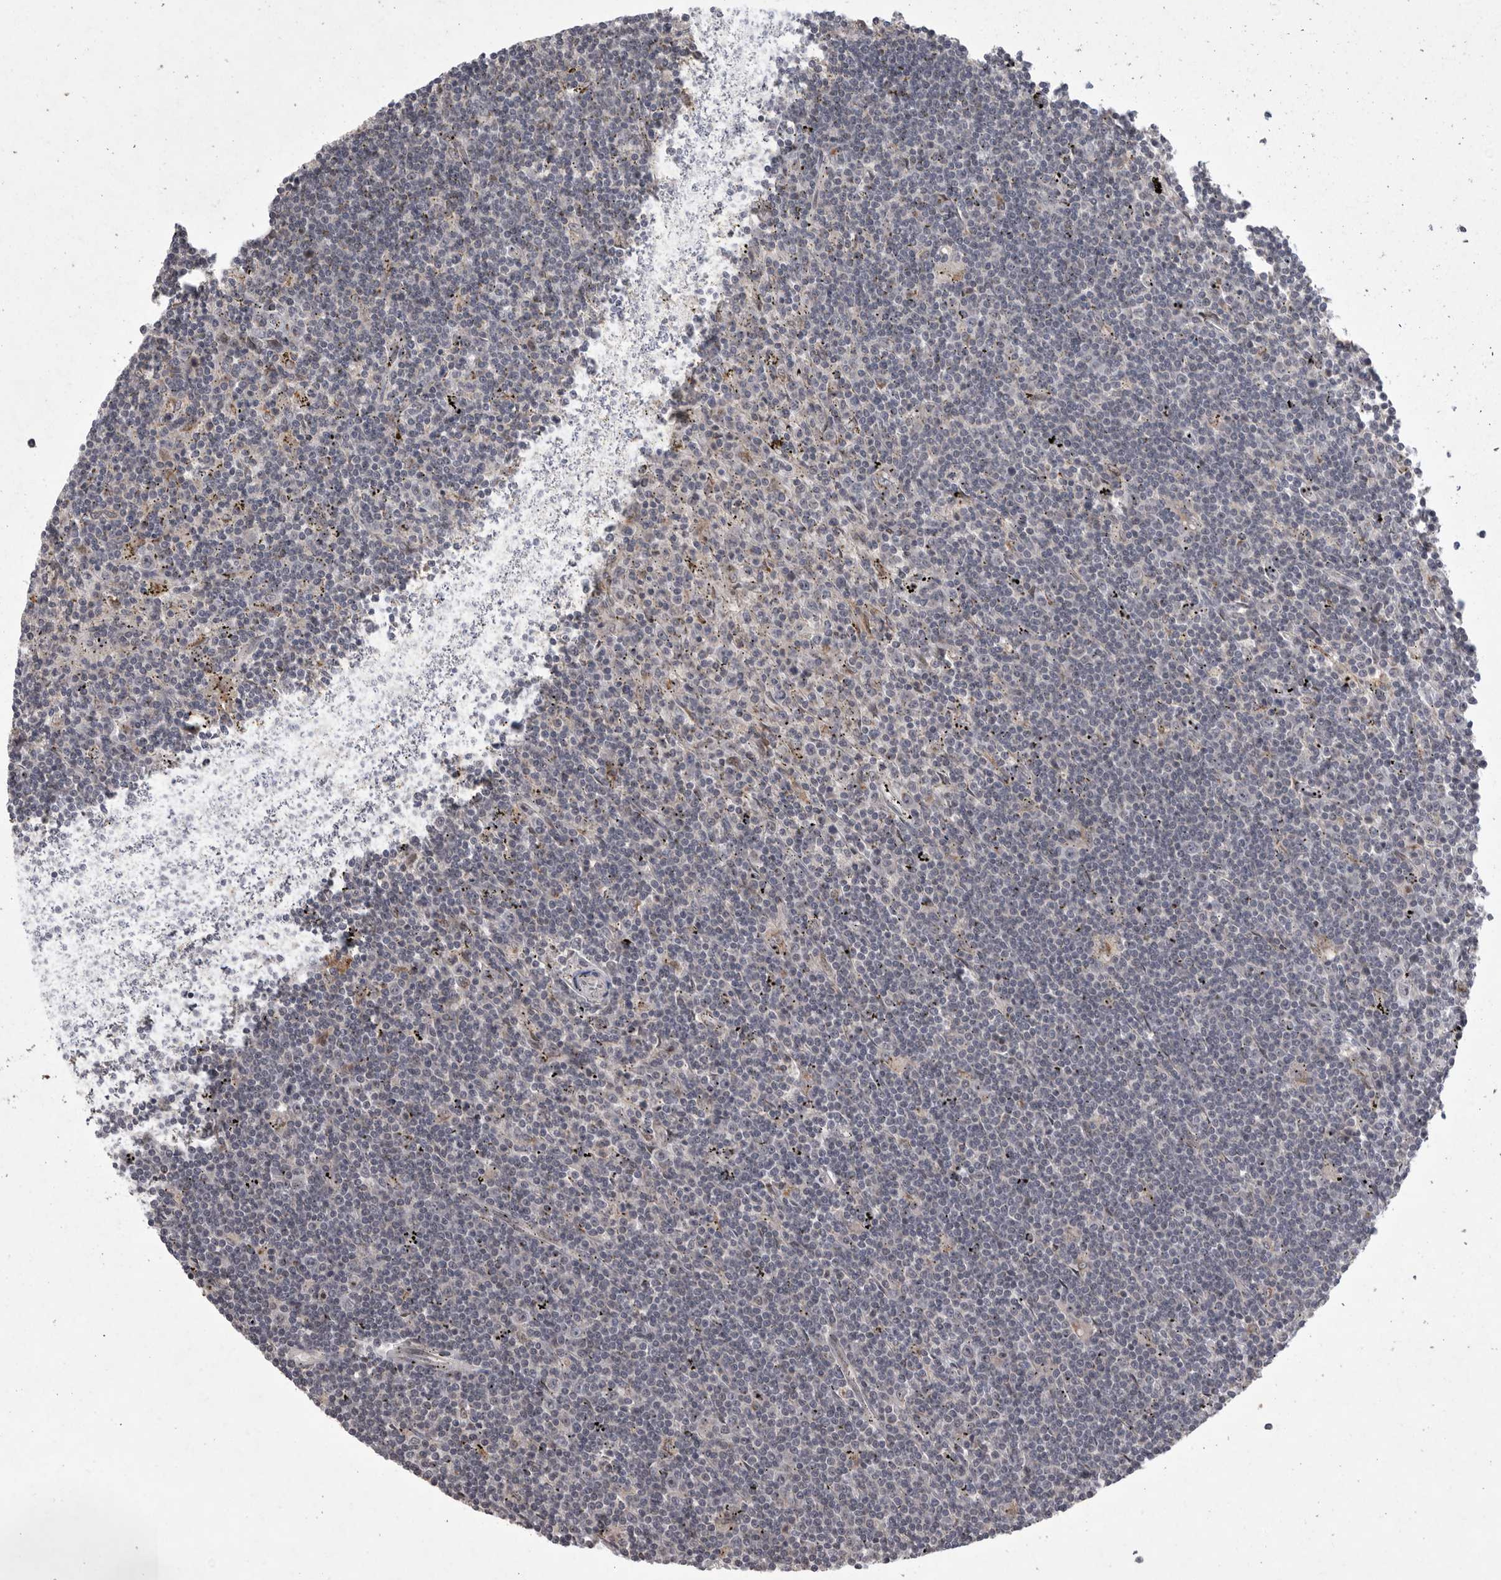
{"staining": {"intensity": "negative", "quantity": "none", "location": "none"}, "tissue": "lymphoma", "cell_type": "Tumor cells", "image_type": "cancer", "snomed": [{"axis": "morphology", "description": "Malignant lymphoma, non-Hodgkin's type, Low grade"}, {"axis": "topography", "description": "Spleen"}], "caption": "IHC photomicrograph of human malignant lymphoma, non-Hodgkin's type (low-grade) stained for a protein (brown), which displays no expression in tumor cells.", "gene": "MAN2A1", "patient": {"sex": "male", "age": 76}}